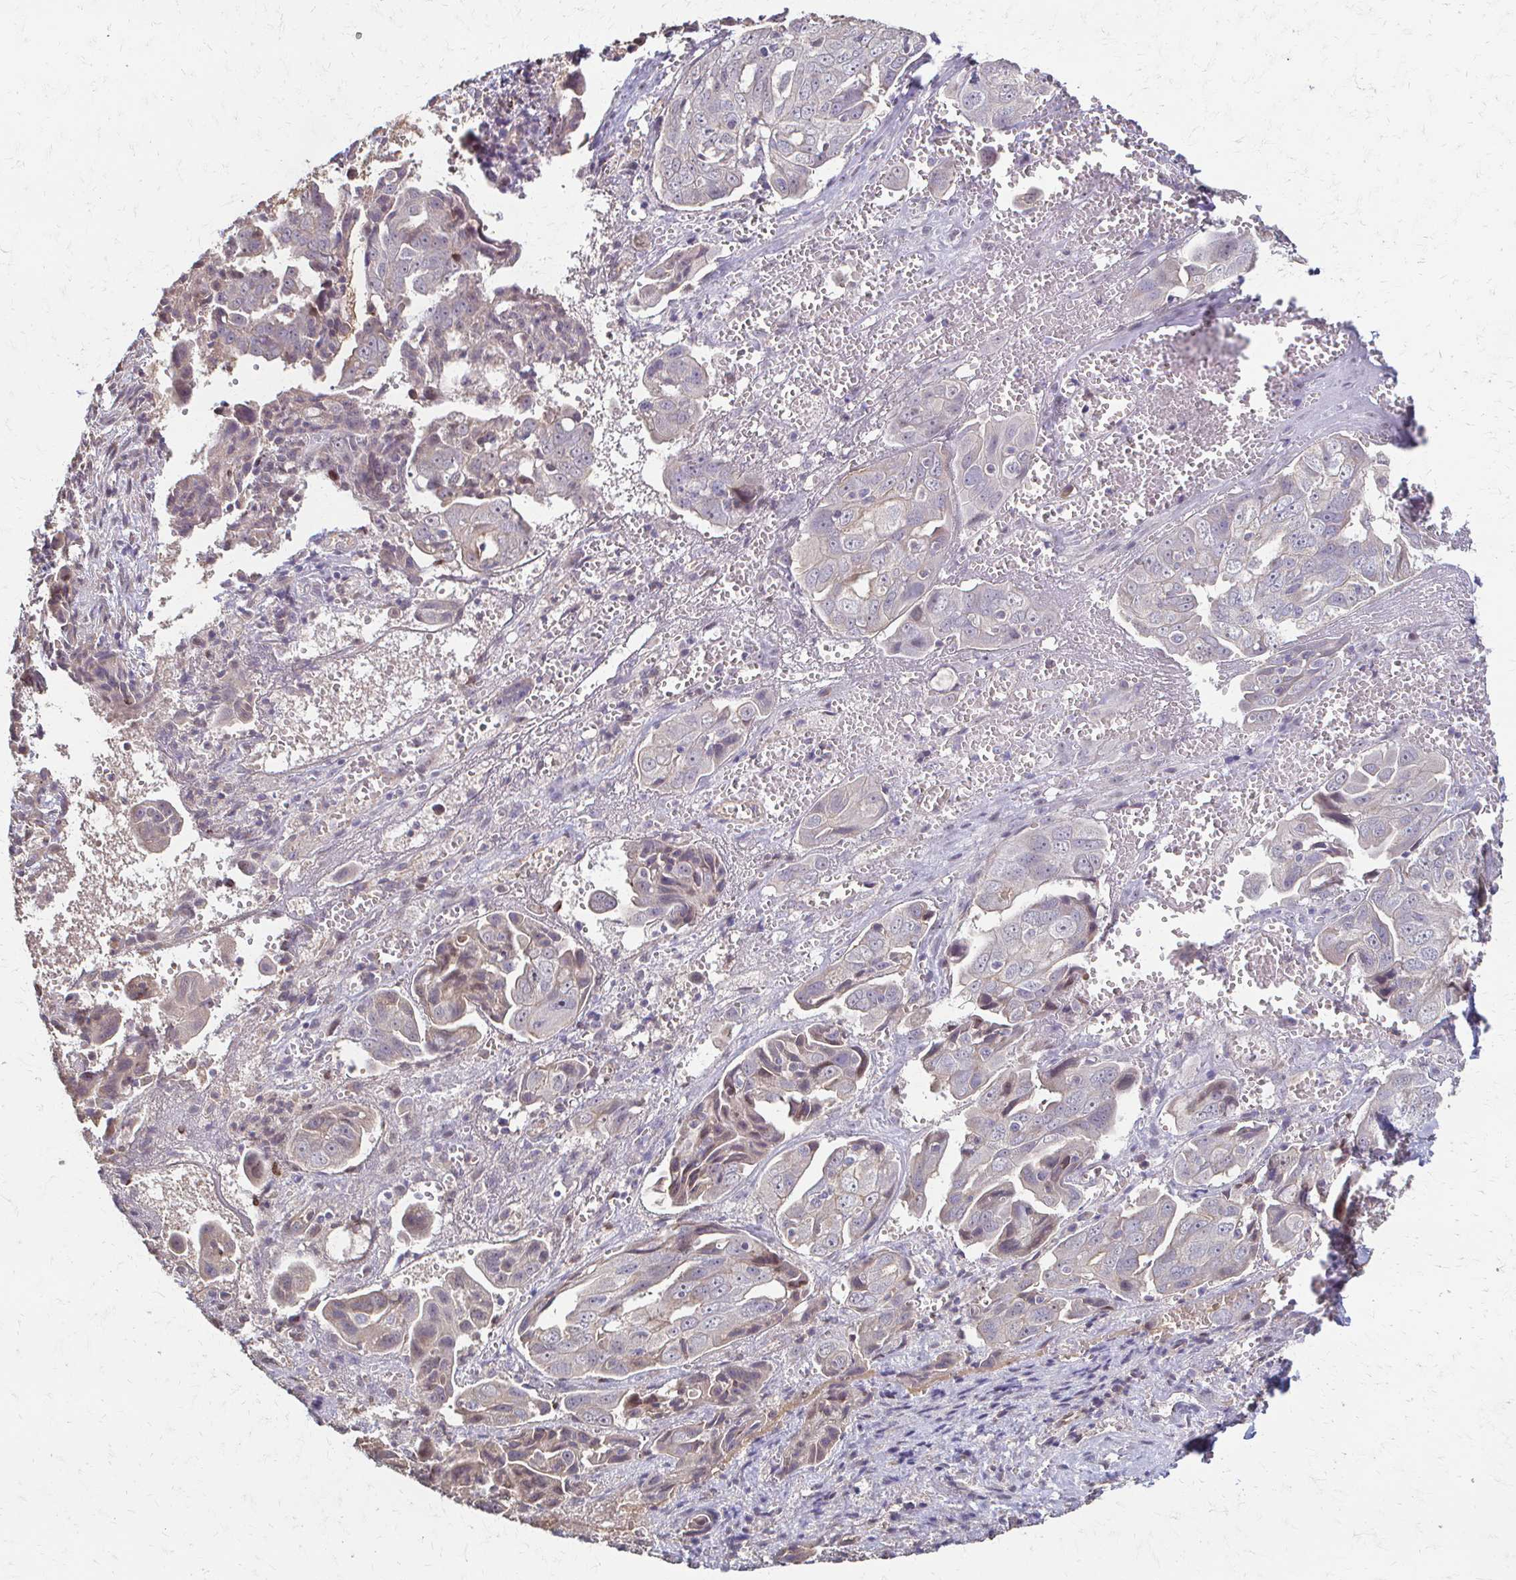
{"staining": {"intensity": "weak", "quantity": "25%-75%", "location": "cytoplasmic/membranous"}, "tissue": "ovarian cancer", "cell_type": "Tumor cells", "image_type": "cancer", "snomed": [{"axis": "morphology", "description": "Carcinoma, endometroid"}, {"axis": "topography", "description": "Ovary"}], "caption": "Ovarian cancer (endometroid carcinoma) stained for a protein demonstrates weak cytoplasmic/membranous positivity in tumor cells. (Stains: DAB (3,3'-diaminobenzidine) in brown, nuclei in blue, Microscopy: brightfield microscopy at high magnification).", "gene": "IL18BP", "patient": {"sex": "female", "age": 70}}